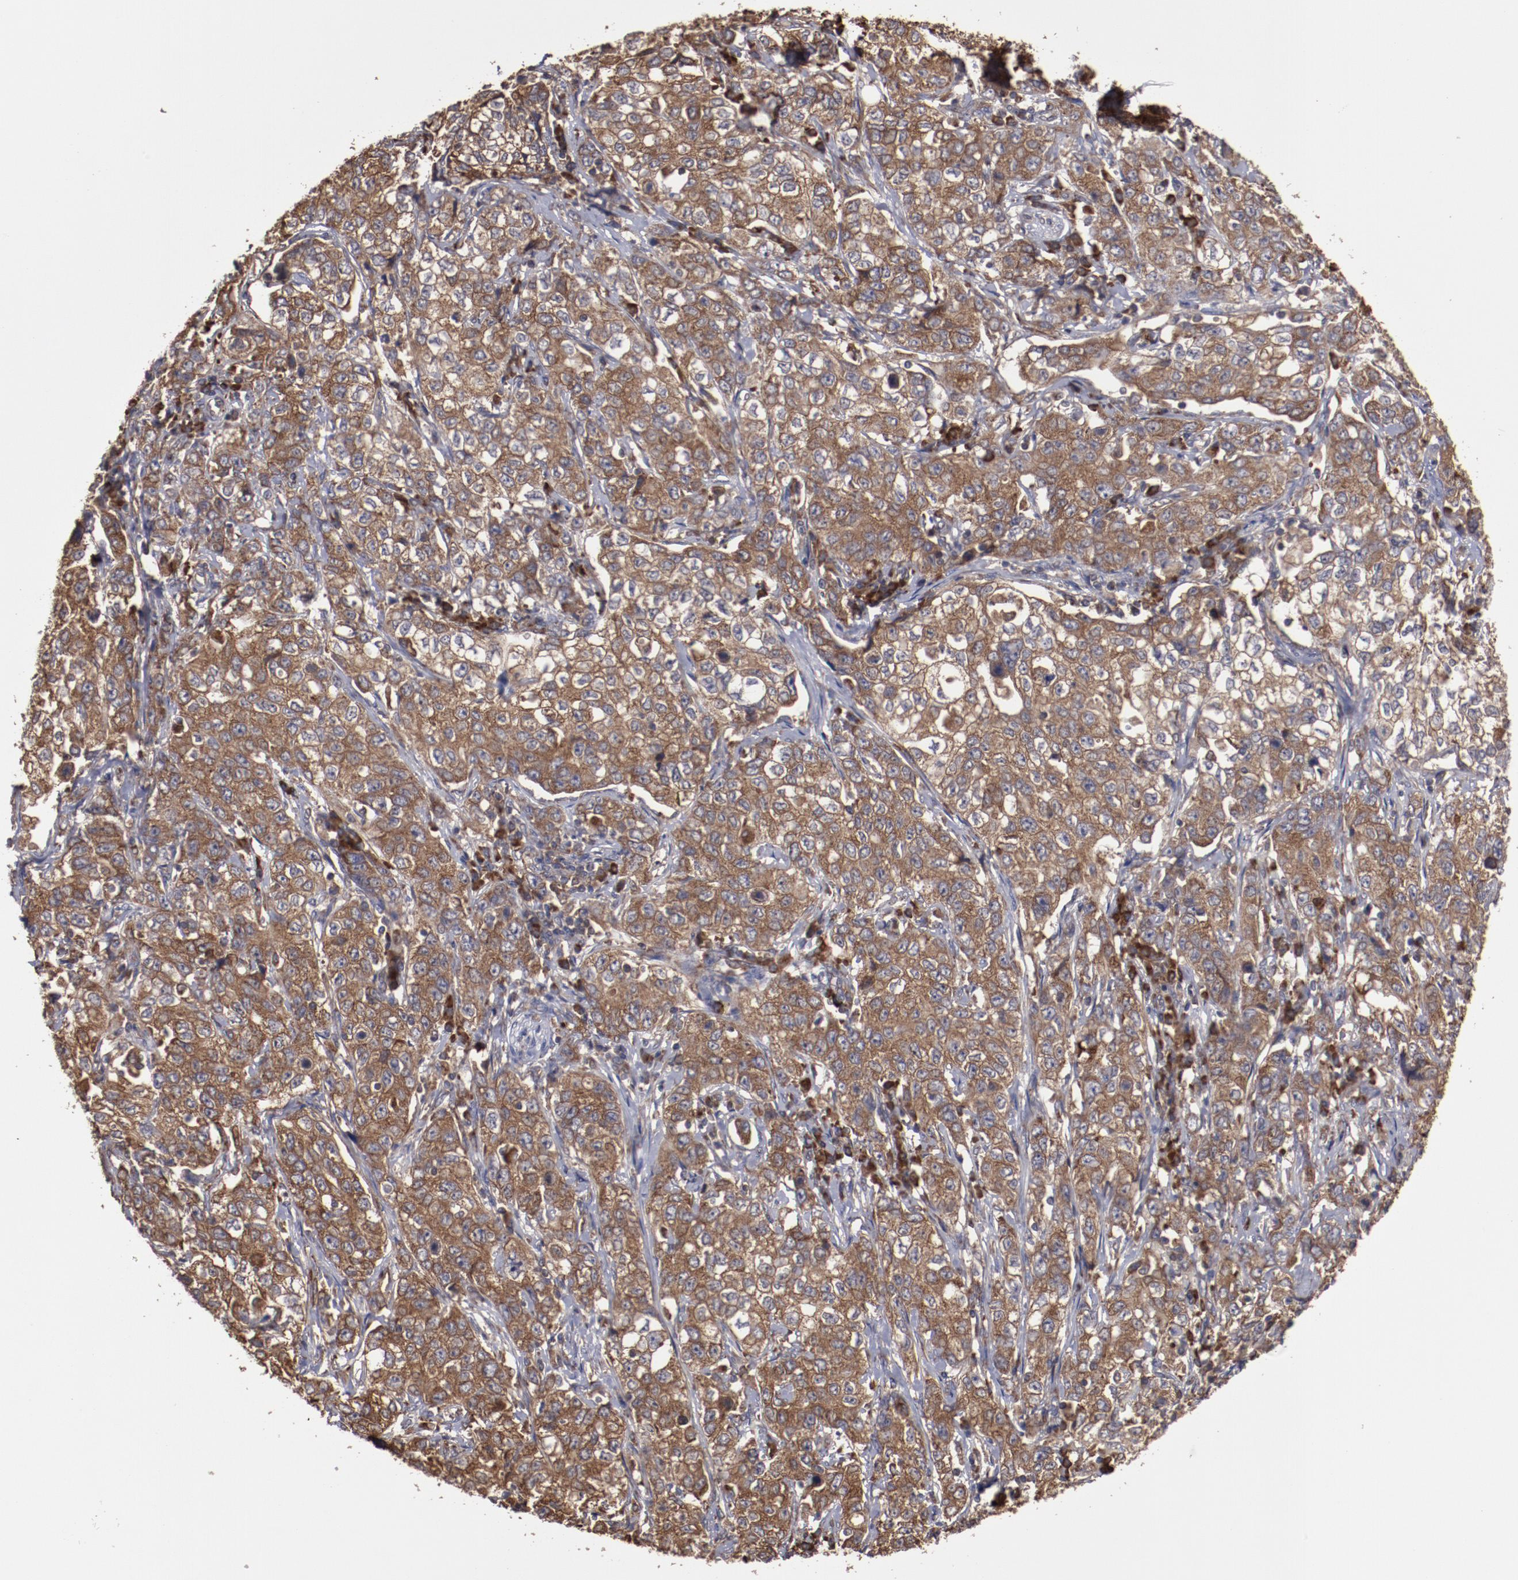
{"staining": {"intensity": "strong", "quantity": ">75%", "location": "cytoplasmic/membranous"}, "tissue": "stomach cancer", "cell_type": "Tumor cells", "image_type": "cancer", "snomed": [{"axis": "morphology", "description": "Adenocarcinoma, NOS"}, {"axis": "topography", "description": "Stomach"}], "caption": "Immunohistochemical staining of stomach cancer (adenocarcinoma) demonstrates high levels of strong cytoplasmic/membranous protein staining in approximately >75% of tumor cells.", "gene": "RPS4Y1", "patient": {"sex": "male", "age": 48}}